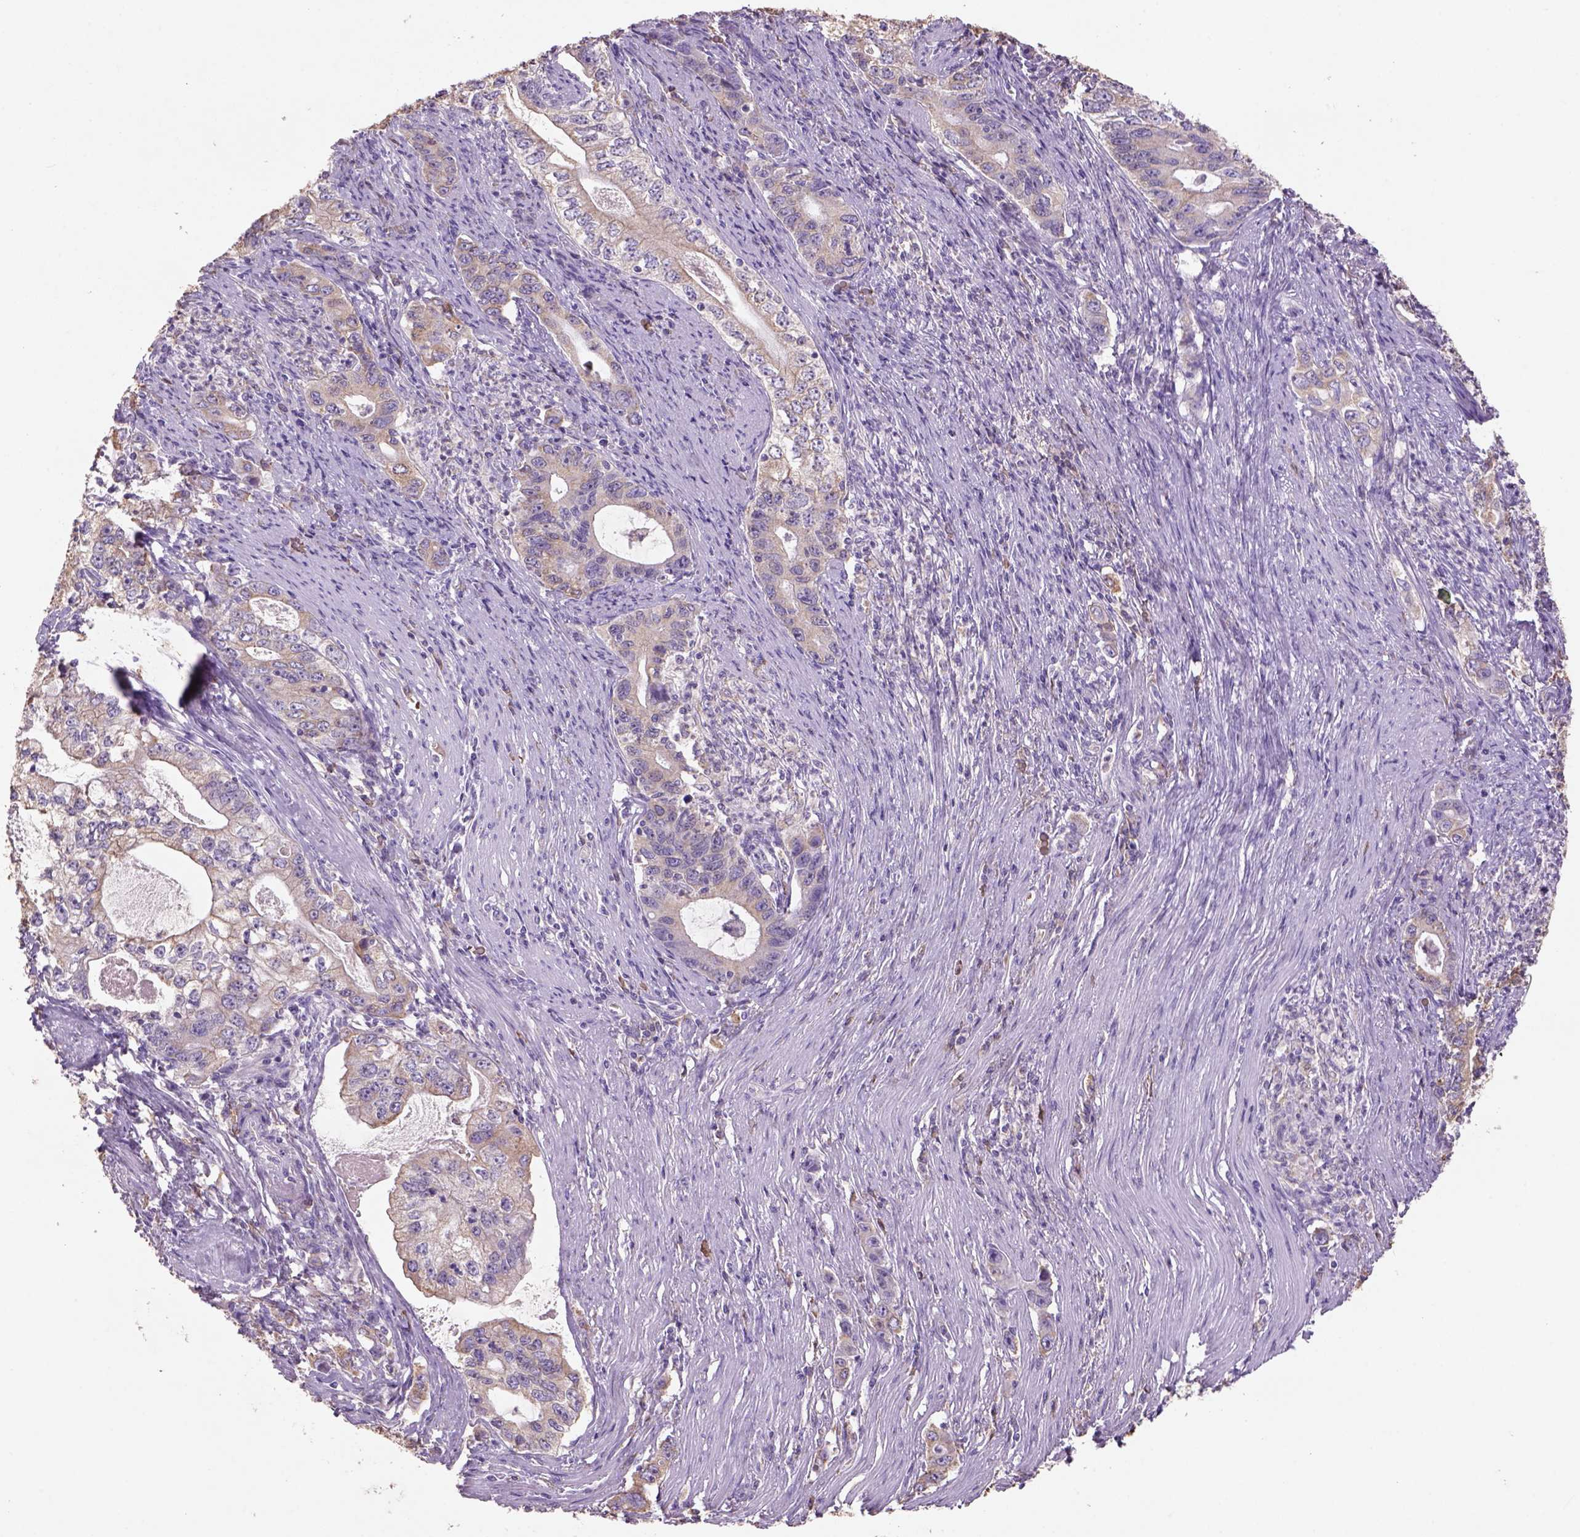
{"staining": {"intensity": "weak", "quantity": ">75%", "location": "cytoplasmic/membranous"}, "tissue": "stomach cancer", "cell_type": "Tumor cells", "image_type": "cancer", "snomed": [{"axis": "morphology", "description": "Adenocarcinoma, NOS"}, {"axis": "topography", "description": "Stomach, lower"}], "caption": "Brown immunohistochemical staining in human adenocarcinoma (stomach) shows weak cytoplasmic/membranous staining in approximately >75% of tumor cells.", "gene": "NAALAD2", "patient": {"sex": "female", "age": 72}}